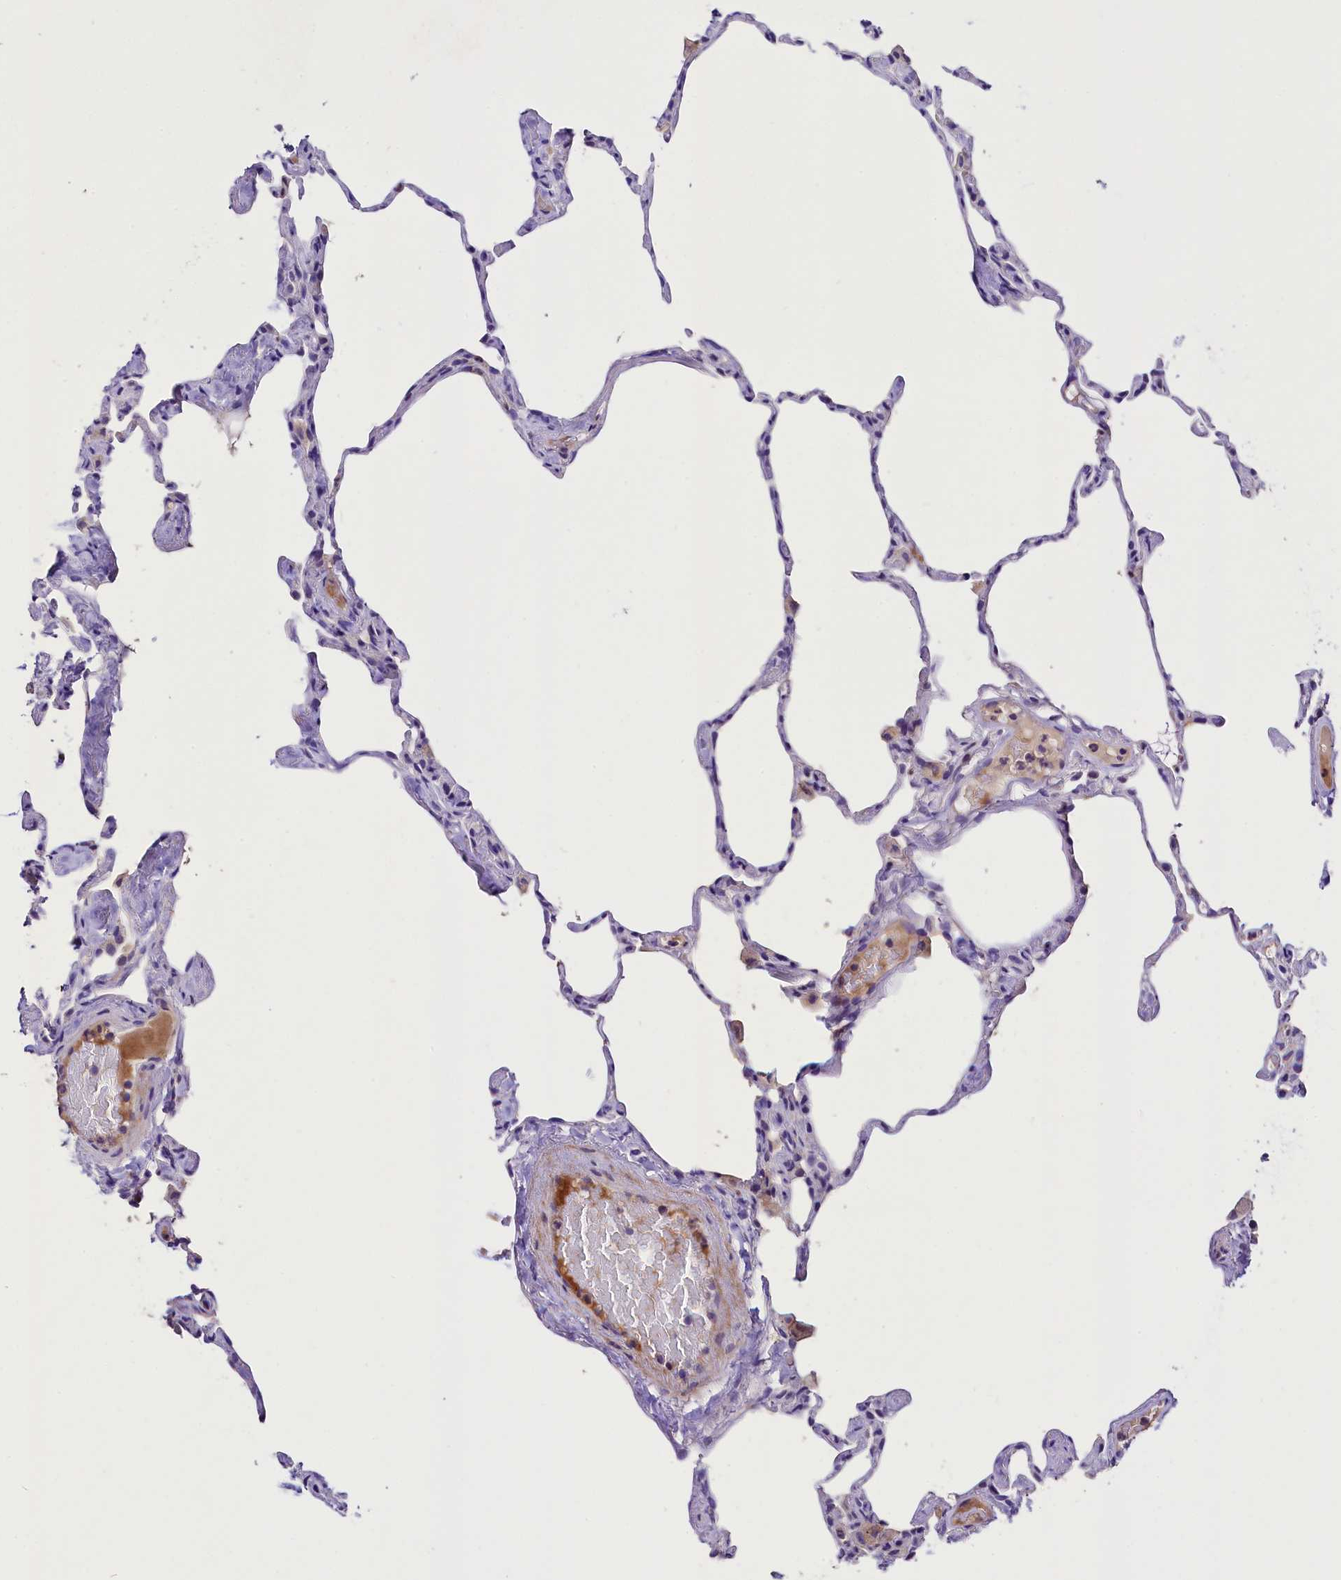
{"staining": {"intensity": "negative", "quantity": "none", "location": "none"}, "tissue": "lung", "cell_type": "Alveolar cells", "image_type": "normal", "snomed": [{"axis": "morphology", "description": "Normal tissue, NOS"}, {"axis": "topography", "description": "Lung"}], "caption": "Immunohistochemistry image of unremarkable lung: lung stained with DAB exhibits no significant protein staining in alveolar cells.", "gene": "MEX3B", "patient": {"sex": "male", "age": 65}}